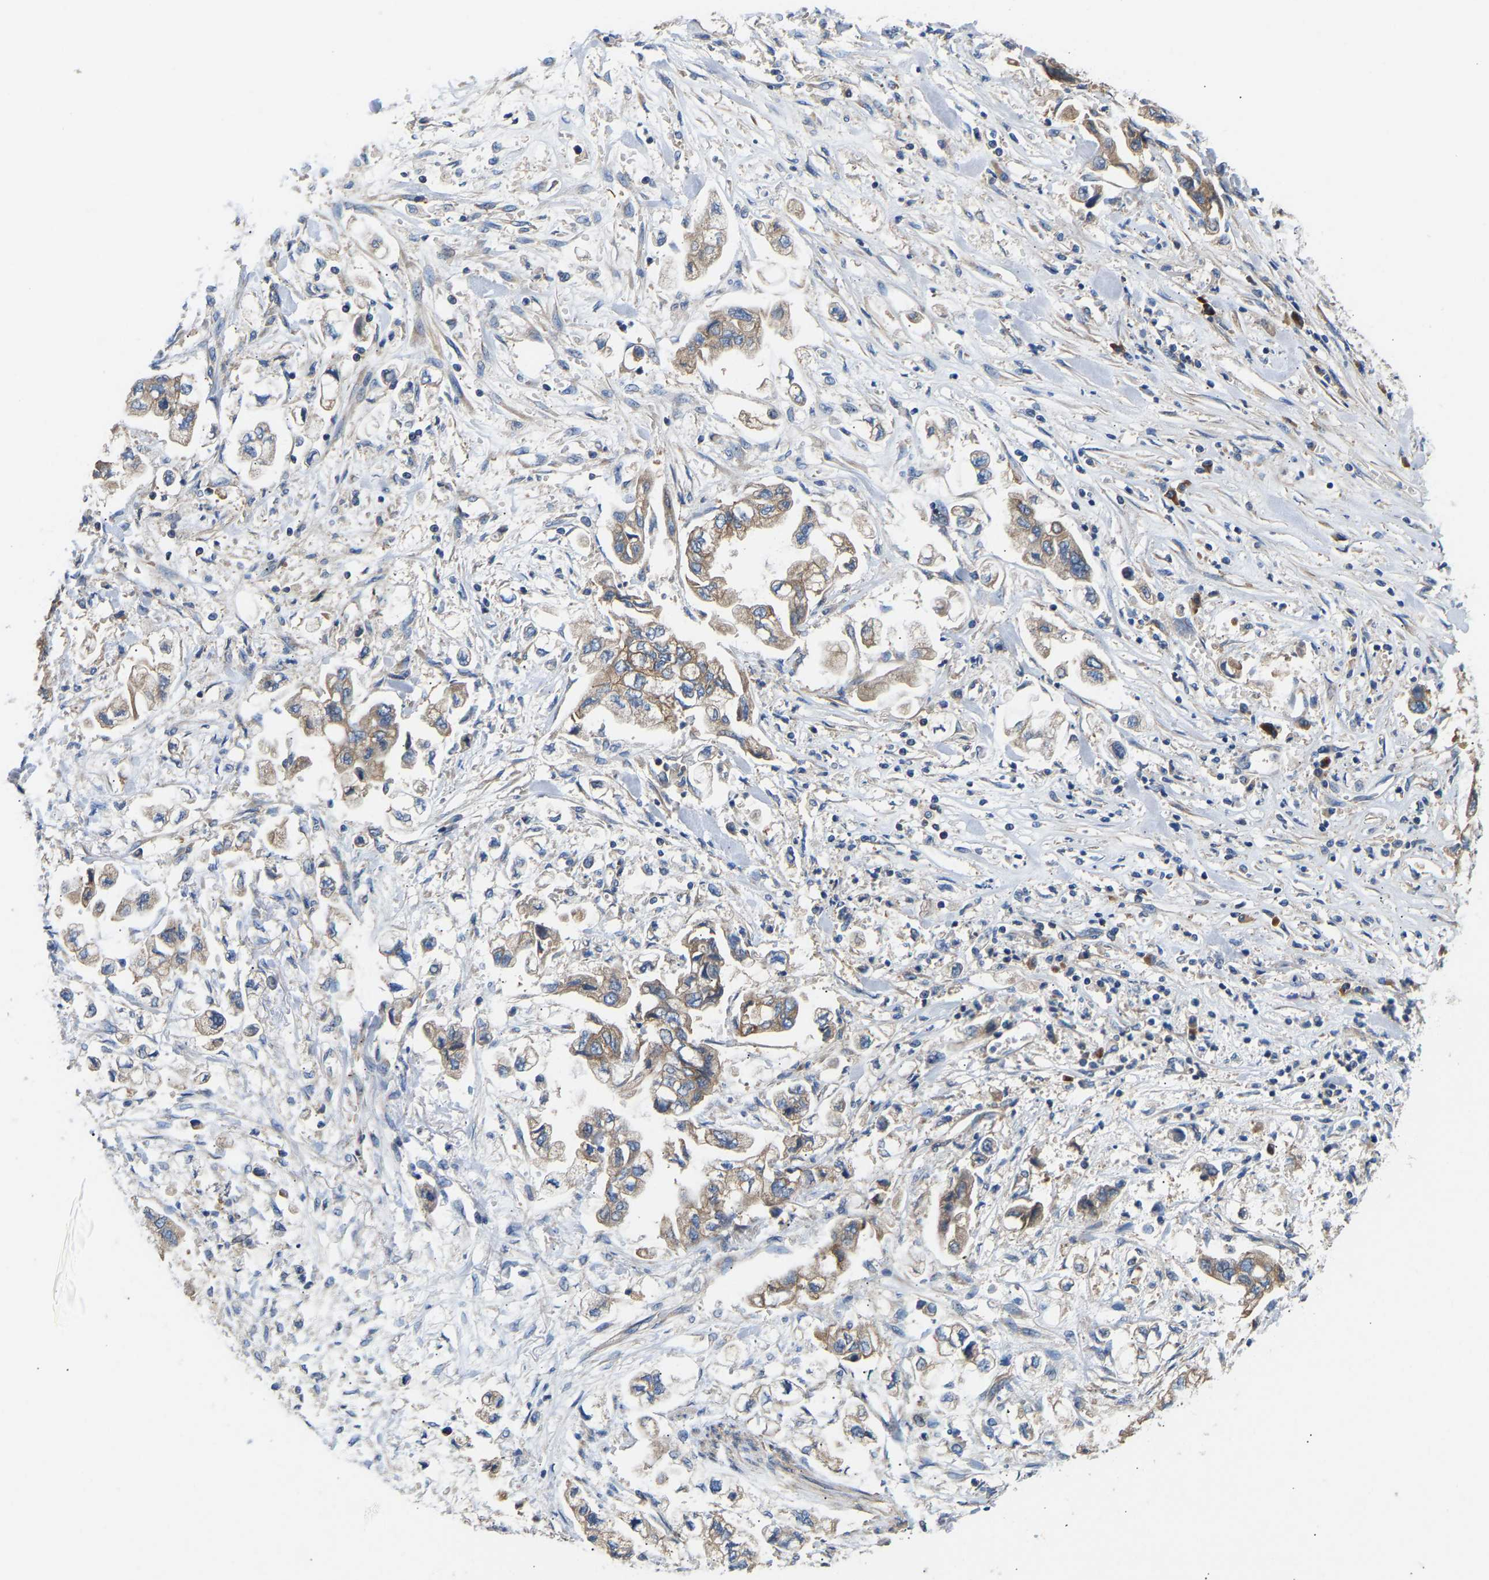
{"staining": {"intensity": "weak", "quantity": ">75%", "location": "cytoplasmic/membranous"}, "tissue": "stomach cancer", "cell_type": "Tumor cells", "image_type": "cancer", "snomed": [{"axis": "morphology", "description": "Normal tissue, NOS"}, {"axis": "morphology", "description": "Adenocarcinoma, NOS"}, {"axis": "topography", "description": "Stomach"}], "caption": "Protein expression analysis of stomach cancer demonstrates weak cytoplasmic/membranous positivity in about >75% of tumor cells. The staining was performed using DAB (3,3'-diaminobenzidine), with brown indicating positive protein expression. Nuclei are stained blue with hematoxylin.", "gene": "AIMP2", "patient": {"sex": "male", "age": 62}}